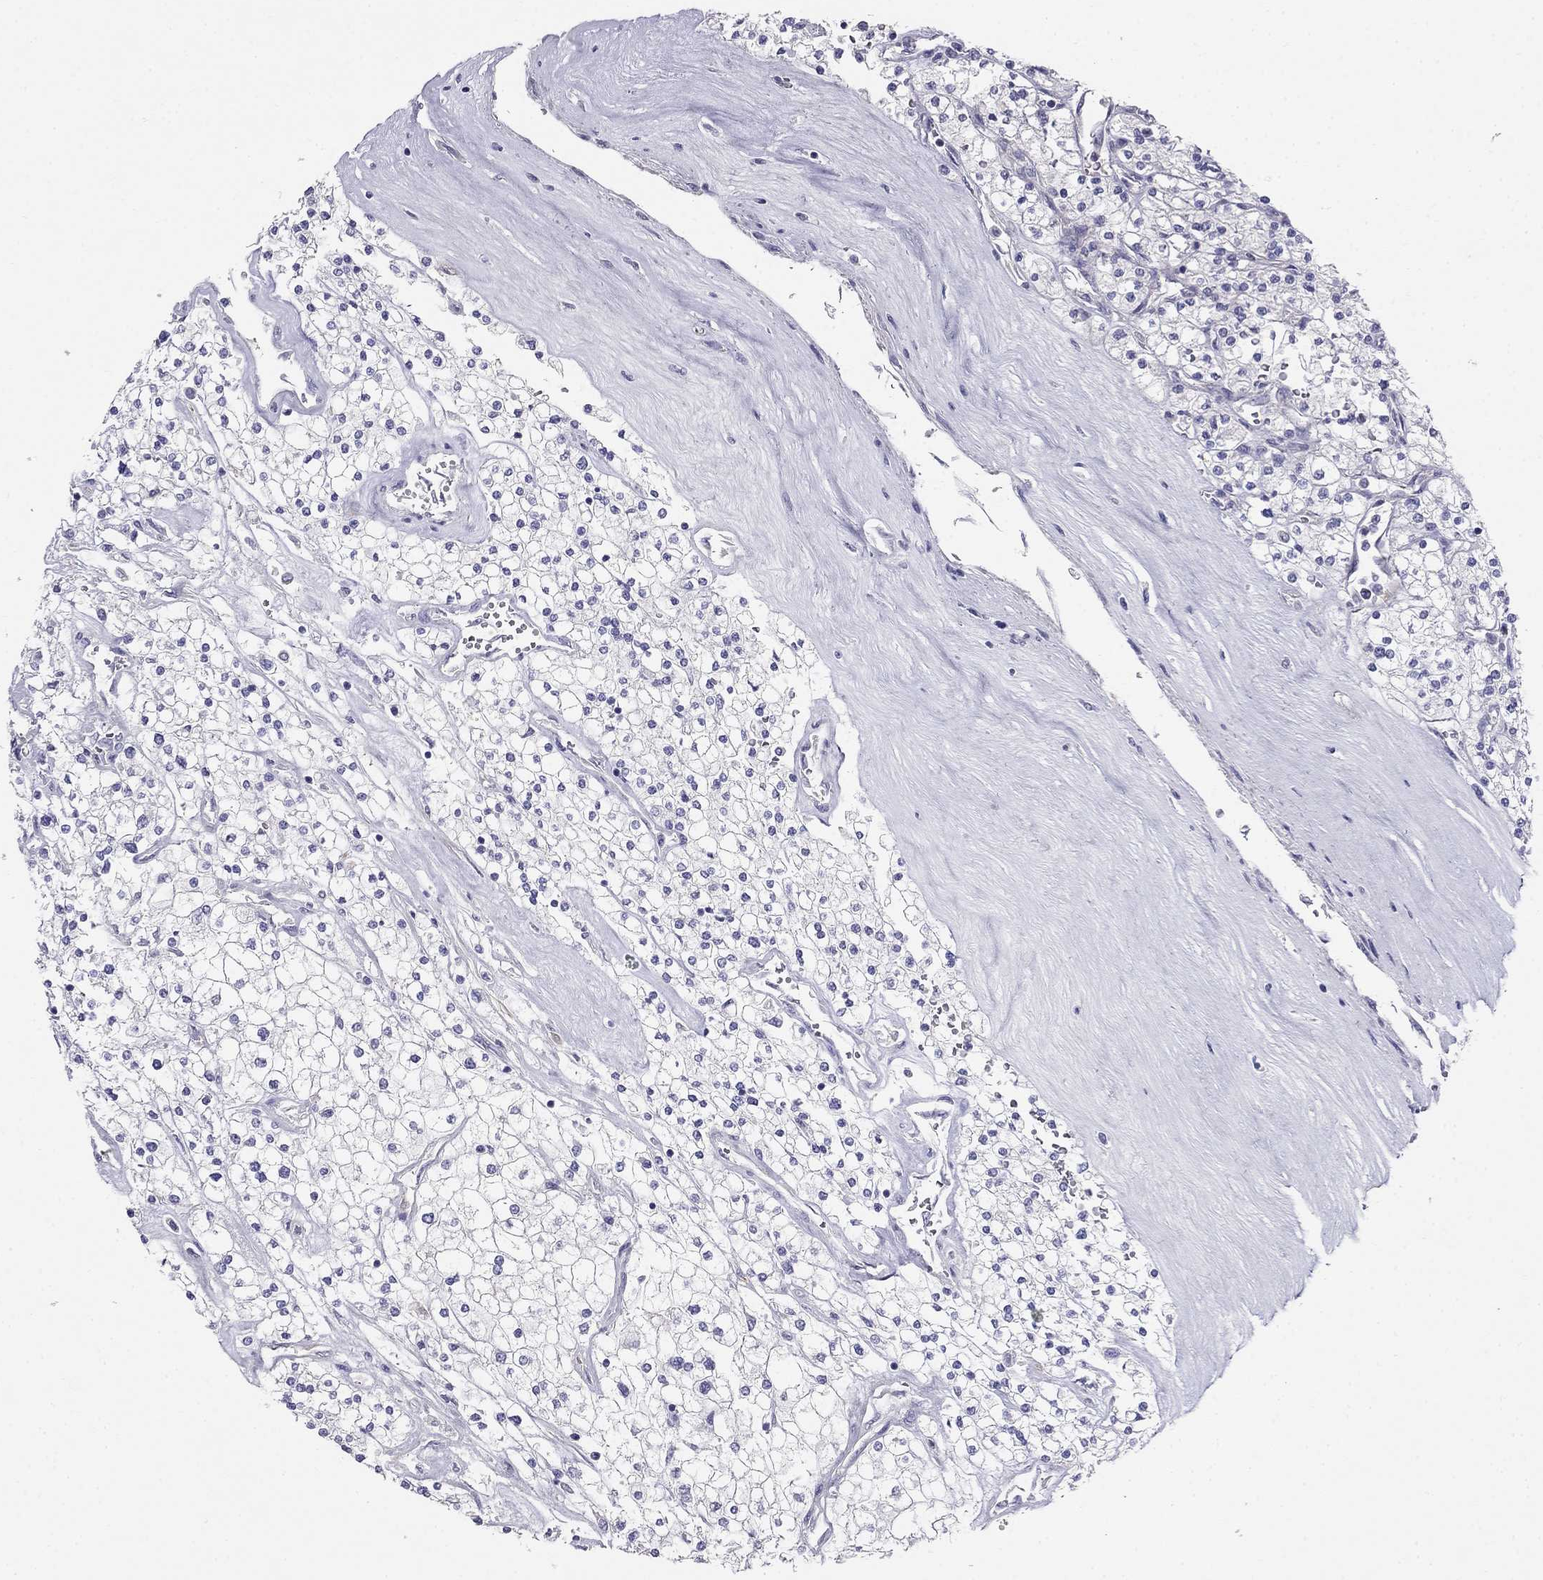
{"staining": {"intensity": "negative", "quantity": "none", "location": "none"}, "tissue": "renal cancer", "cell_type": "Tumor cells", "image_type": "cancer", "snomed": [{"axis": "morphology", "description": "Adenocarcinoma, NOS"}, {"axis": "topography", "description": "Kidney"}], "caption": "A high-resolution photomicrograph shows immunohistochemistry (IHC) staining of adenocarcinoma (renal), which demonstrates no significant staining in tumor cells.", "gene": "LY6H", "patient": {"sex": "male", "age": 80}}